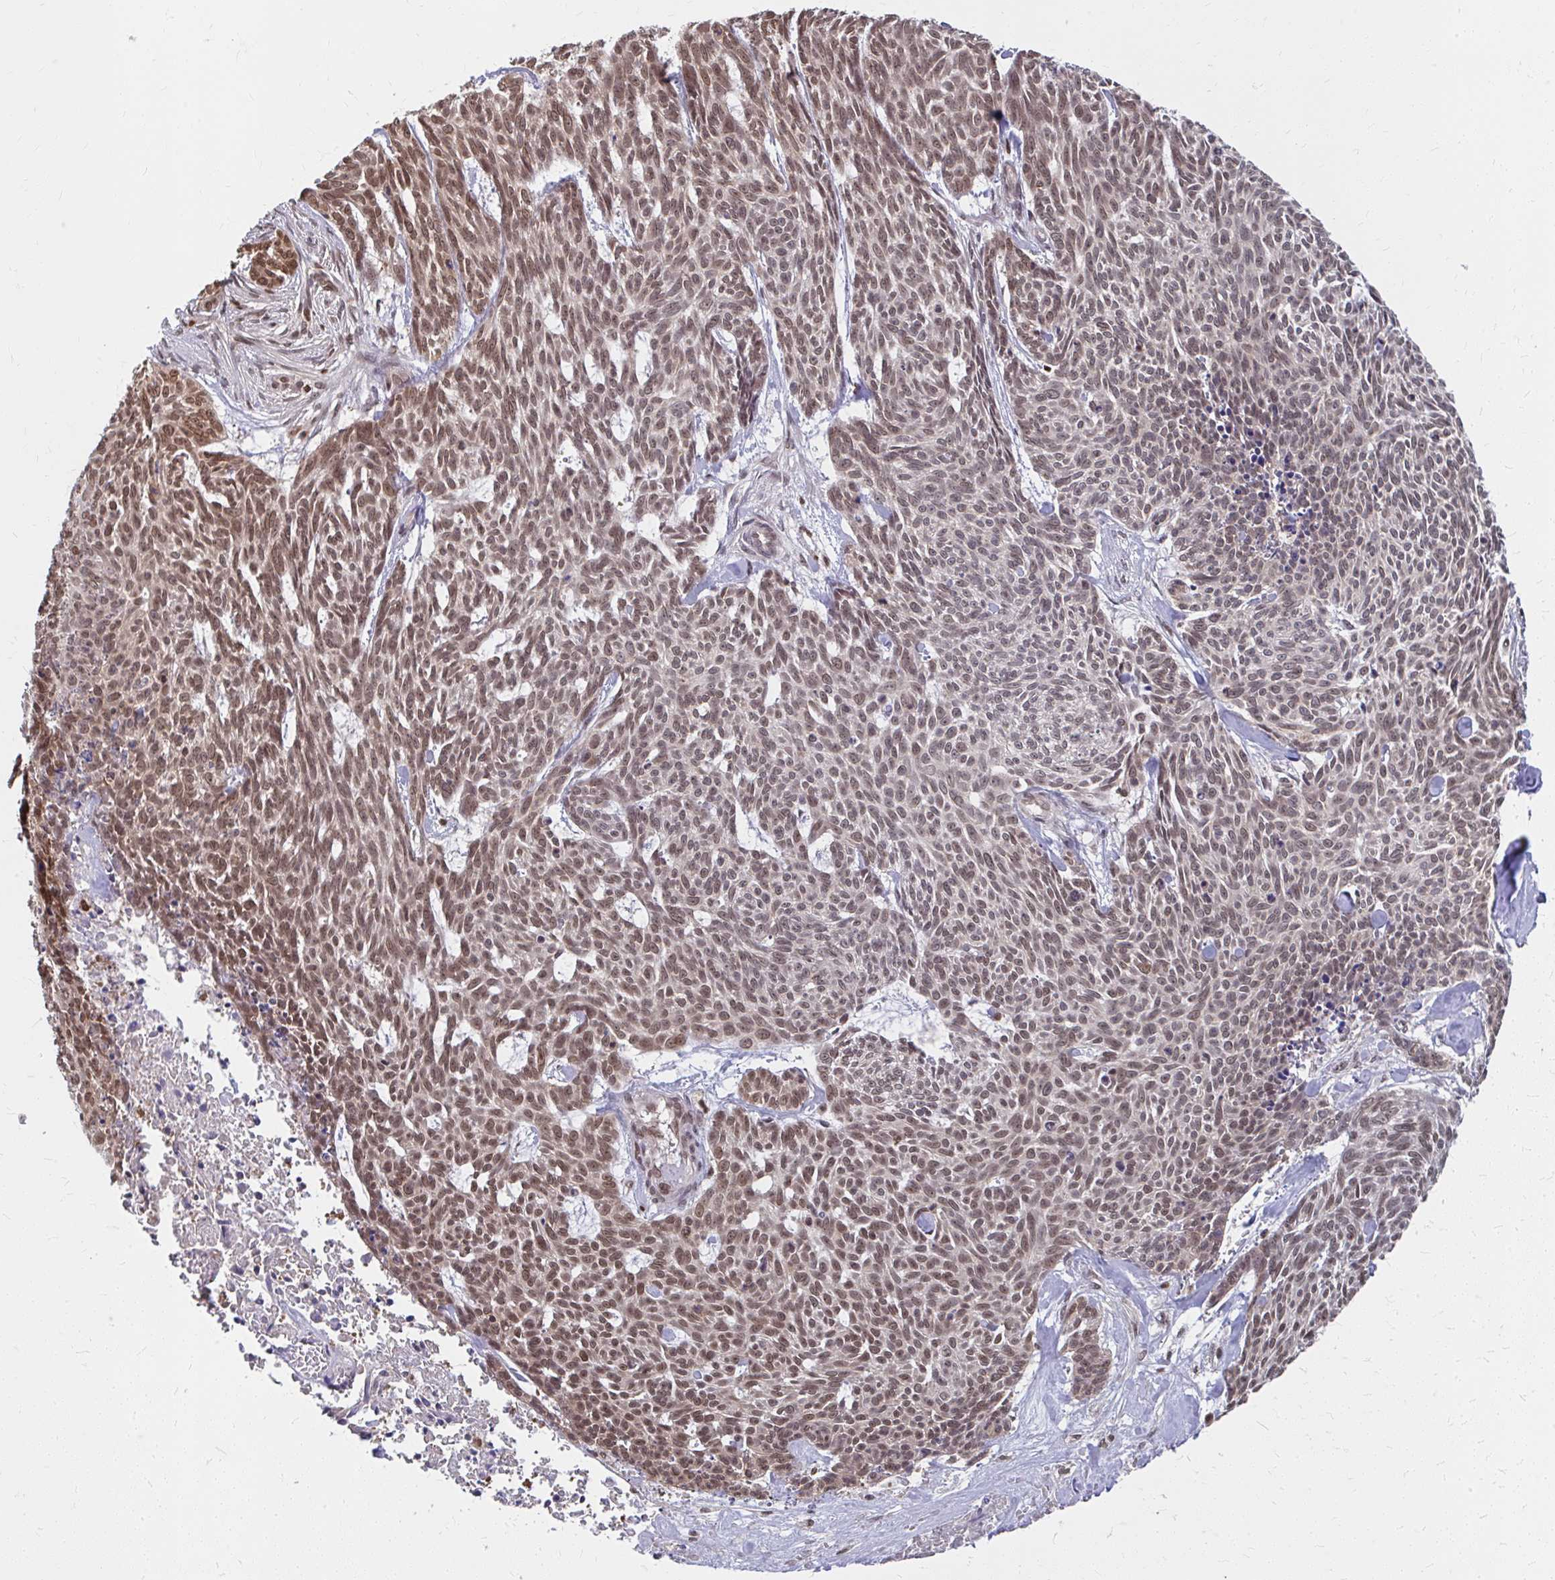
{"staining": {"intensity": "moderate", "quantity": ">75%", "location": "cytoplasmic/membranous,nuclear"}, "tissue": "skin cancer", "cell_type": "Tumor cells", "image_type": "cancer", "snomed": [{"axis": "morphology", "description": "Basal cell carcinoma"}, {"axis": "topography", "description": "Skin"}], "caption": "Protein positivity by immunohistochemistry shows moderate cytoplasmic/membranous and nuclear expression in about >75% of tumor cells in basal cell carcinoma (skin). The staining was performed using DAB to visualize the protein expression in brown, while the nuclei were stained in blue with hematoxylin (Magnification: 20x).", "gene": "XPO1", "patient": {"sex": "female", "age": 93}}